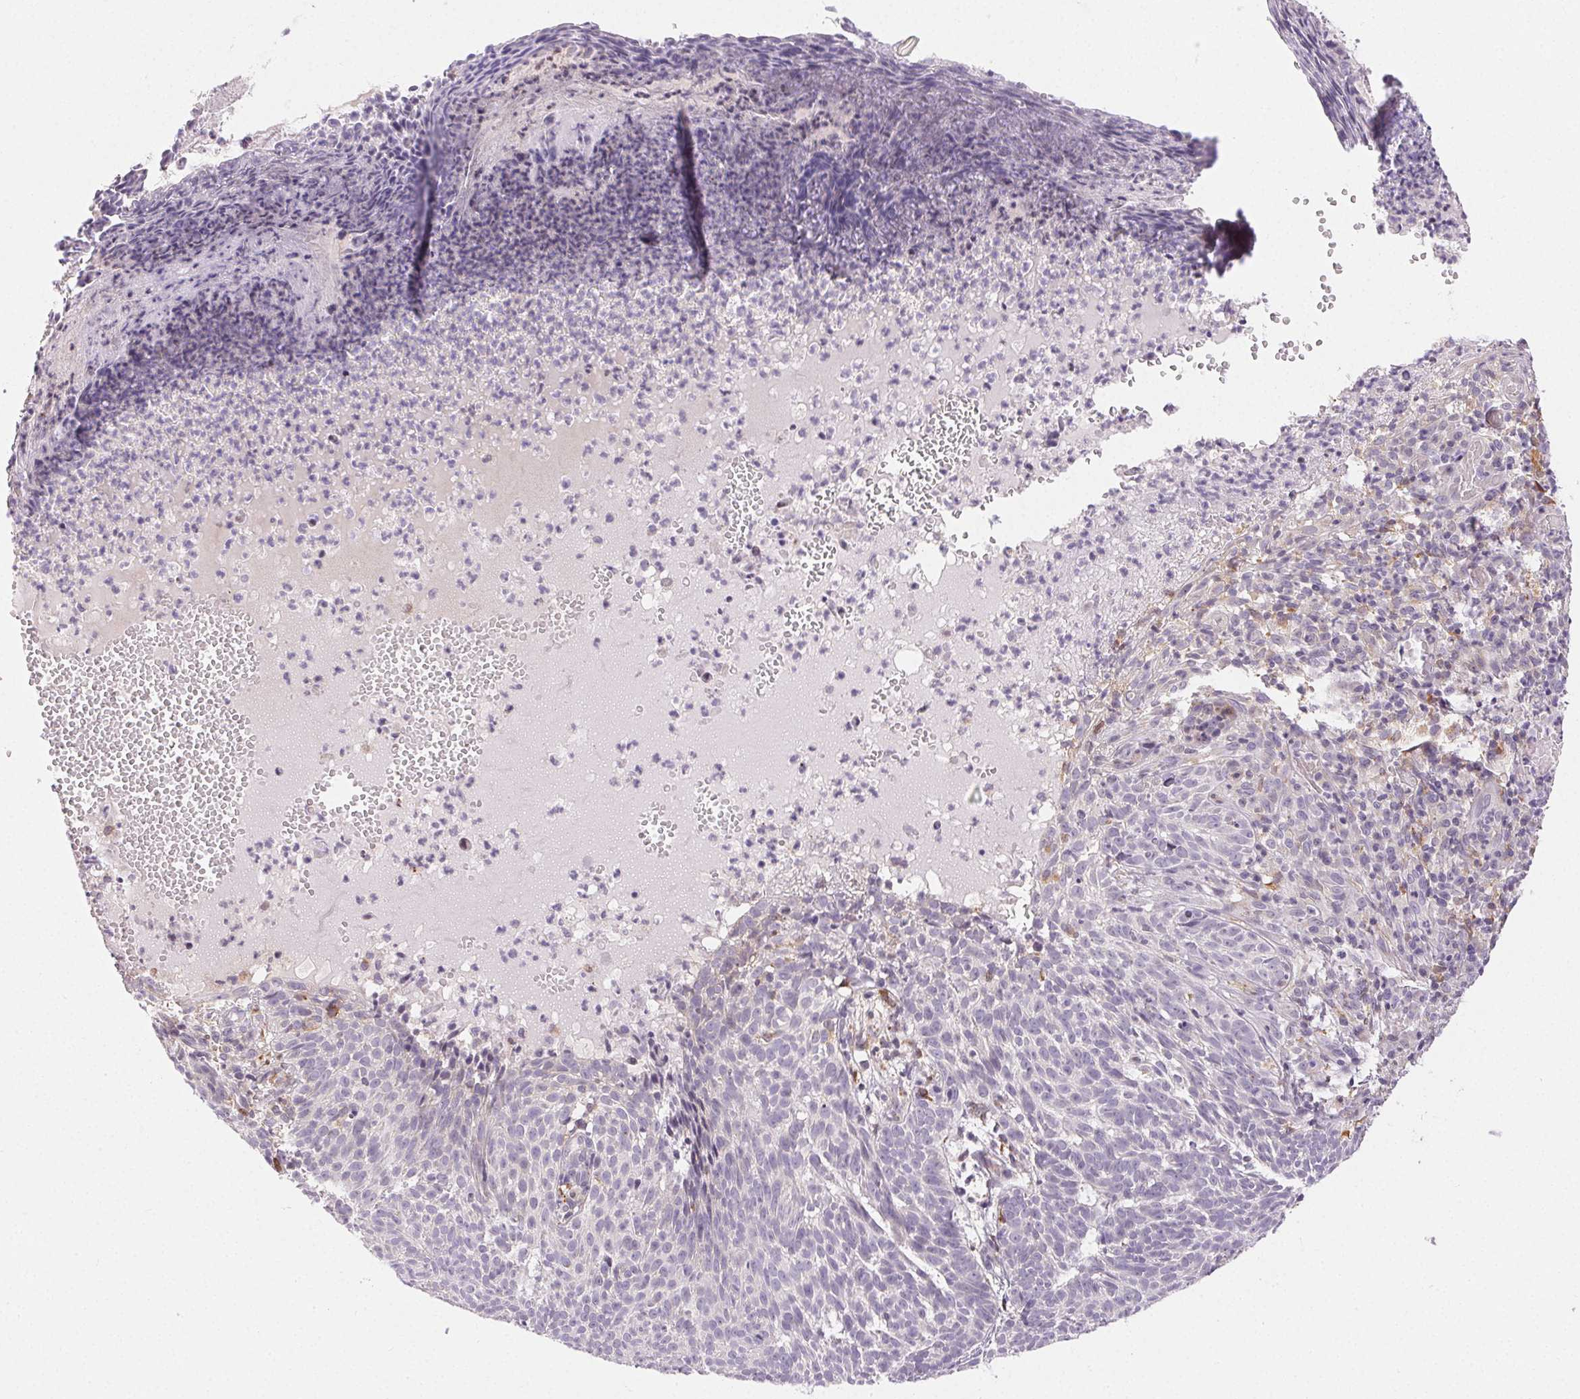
{"staining": {"intensity": "negative", "quantity": "none", "location": "none"}, "tissue": "skin cancer", "cell_type": "Tumor cells", "image_type": "cancer", "snomed": [{"axis": "morphology", "description": "Basal cell carcinoma"}, {"axis": "topography", "description": "Skin"}], "caption": "The image reveals no staining of tumor cells in skin basal cell carcinoma.", "gene": "RPGRIP1", "patient": {"sex": "male", "age": 90}}